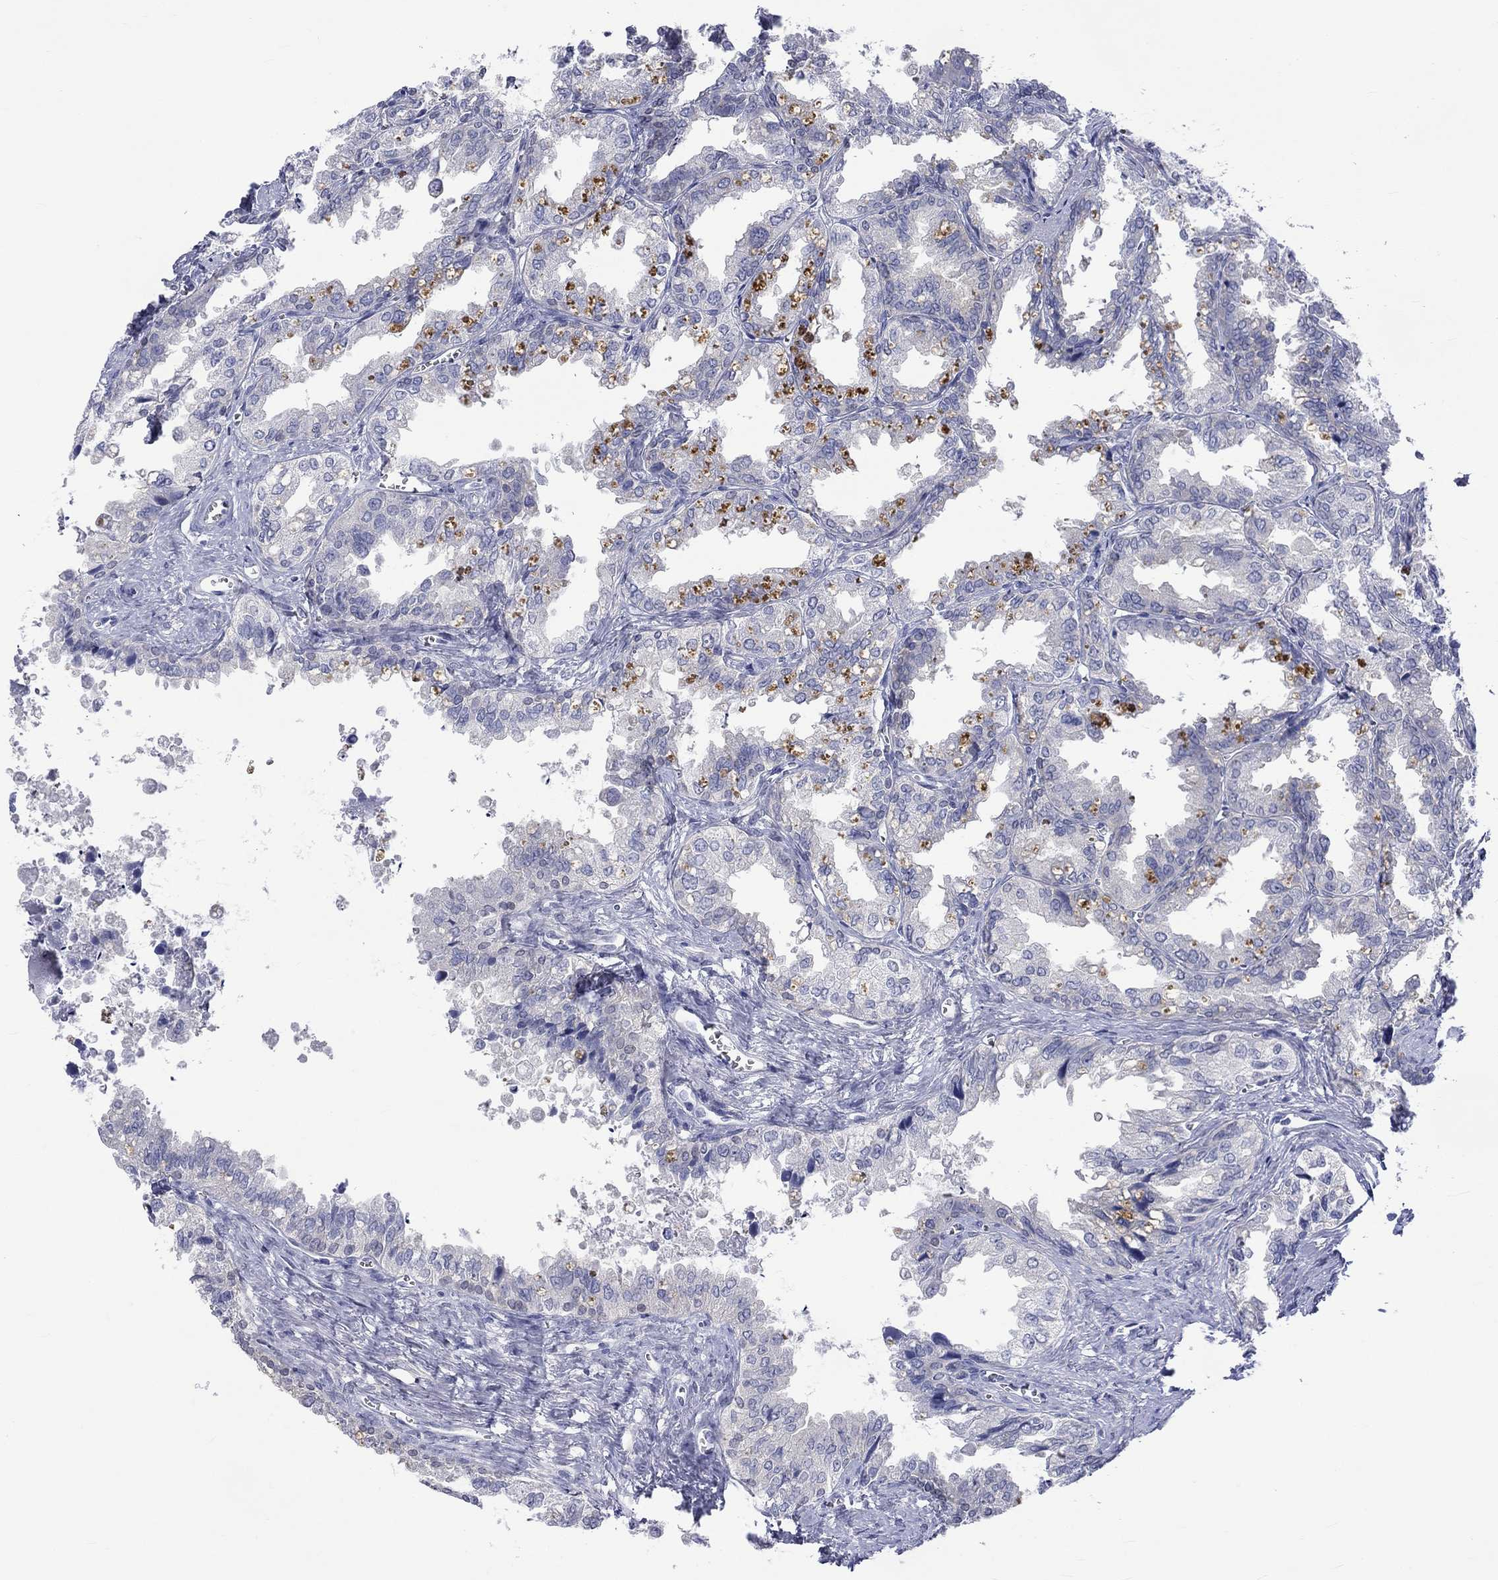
{"staining": {"intensity": "negative", "quantity": "none", "location": "none"}, "tissue": "seminal vesicle", "cell_type": "Glandular cells", "image_type": "normal", "snomed": [{"axis": "morphology", "description": "Normal tissue, NOS"}, {"axis": "topography", "description": "Seminal veicle"}], "caption": "IHC of unremarkable seminal vesicle demonstrates no positivity in glandular cells. (DAB (3,3'-diaminobenzidine) immunohistochemistry (IHC) visualized using brightfield microscopy, high magnification).", "gene": "CERS1", "patient": {"sex": "male", "age": 67}}